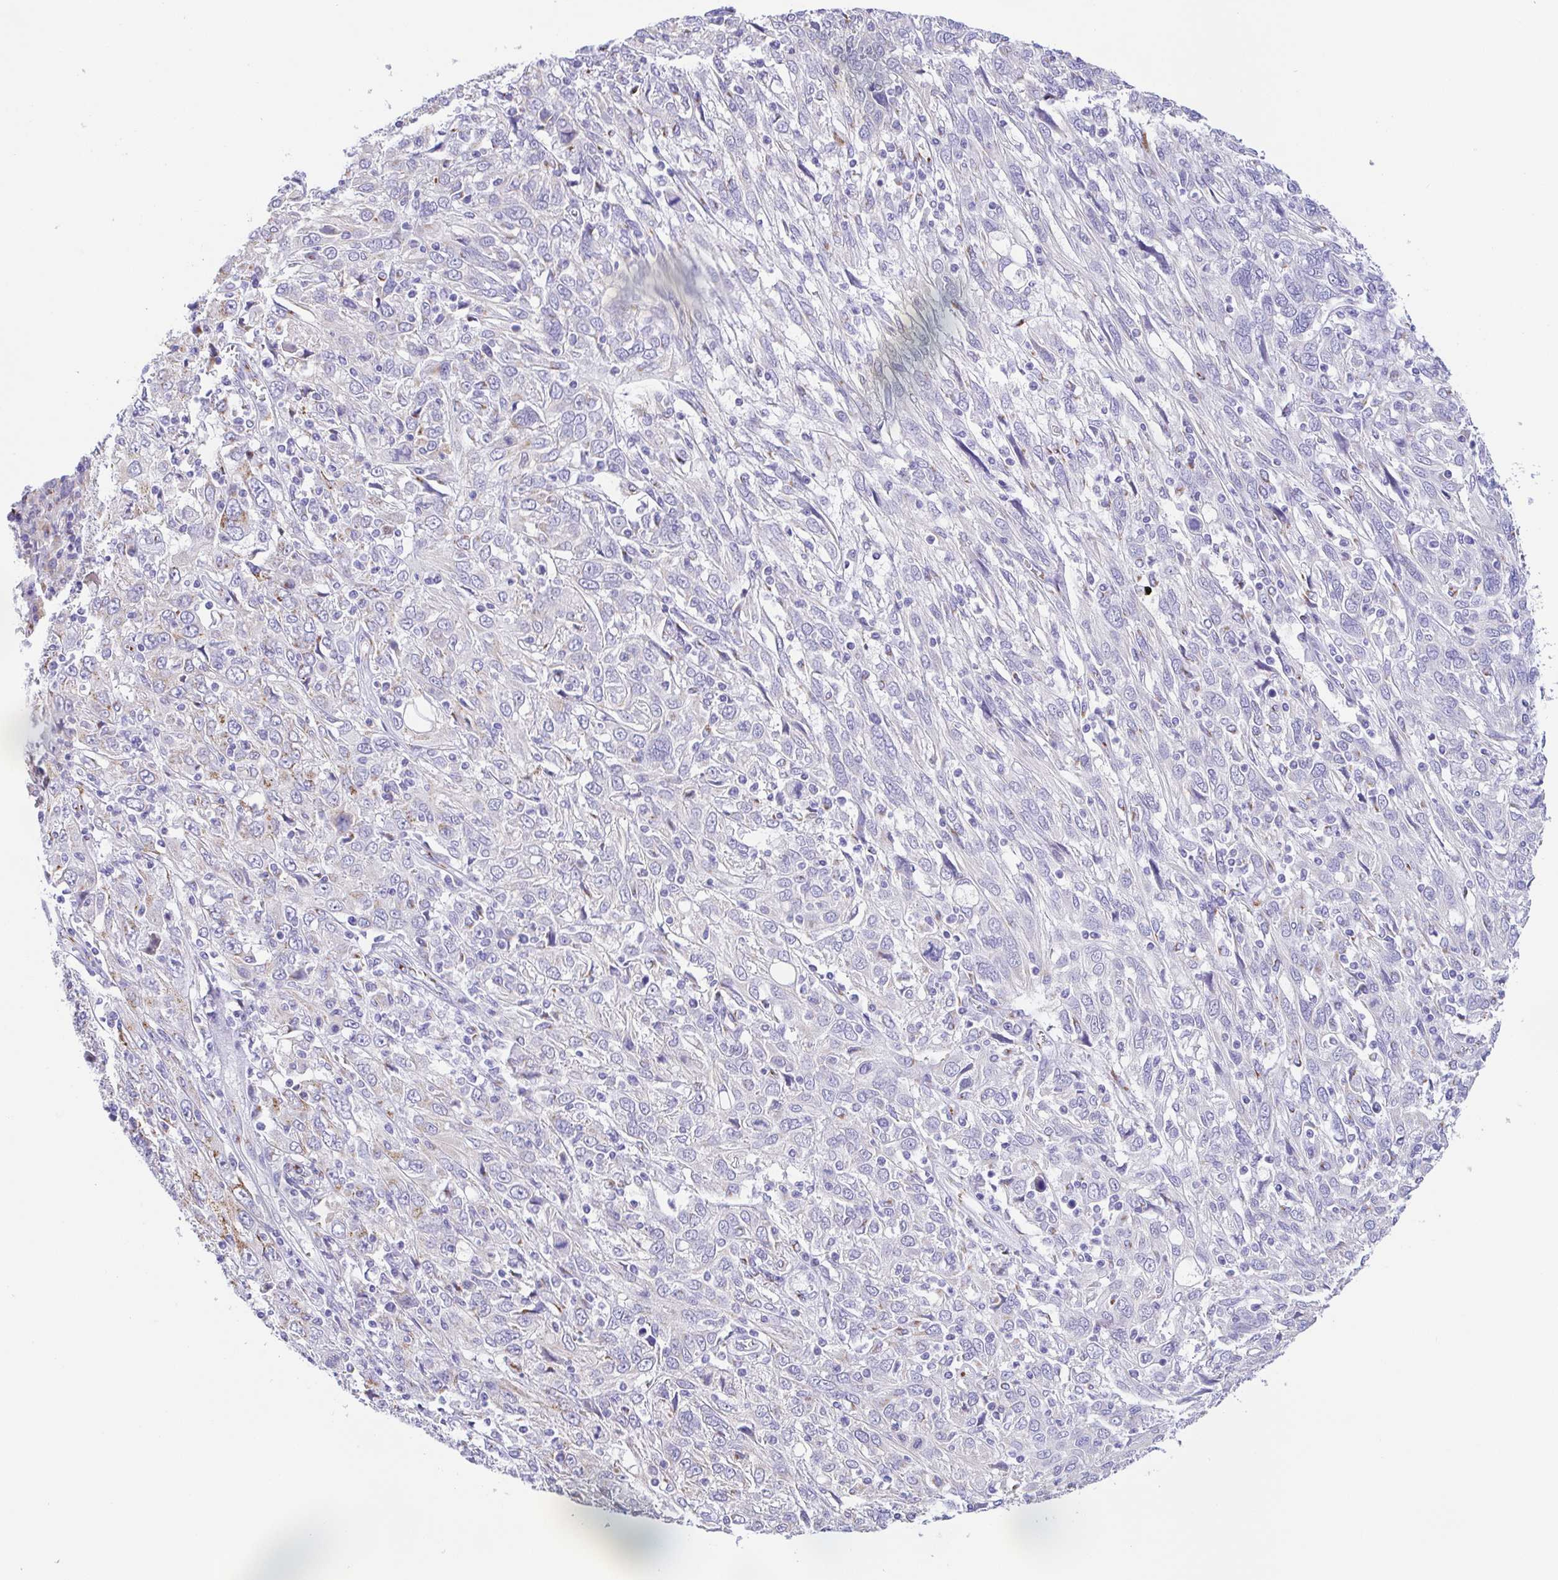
{"staining": {"intensity": "weak", "quantity": "<25%", "location": "cytoplasmic/membranous"}, "tissue": "cervical cancer", "cell_type": "Tumor cells", "image_type": "cancer", "snomed": [{"axis": "morphology", "description": "Squamous cell carcinoma, NOS"}, {"axis": "topography", "description": "Cervix"}], "caption": "Immunohistochemistry micrograph of neoplastic tissue: cervical squamous cell carcinoma stained with DAB (3,3'-diaminobenzidine) reveals no significant protein positivity in tumor cells.", "gene": "SULT1B1", "patient": {"sex": "female", "age": 46}}